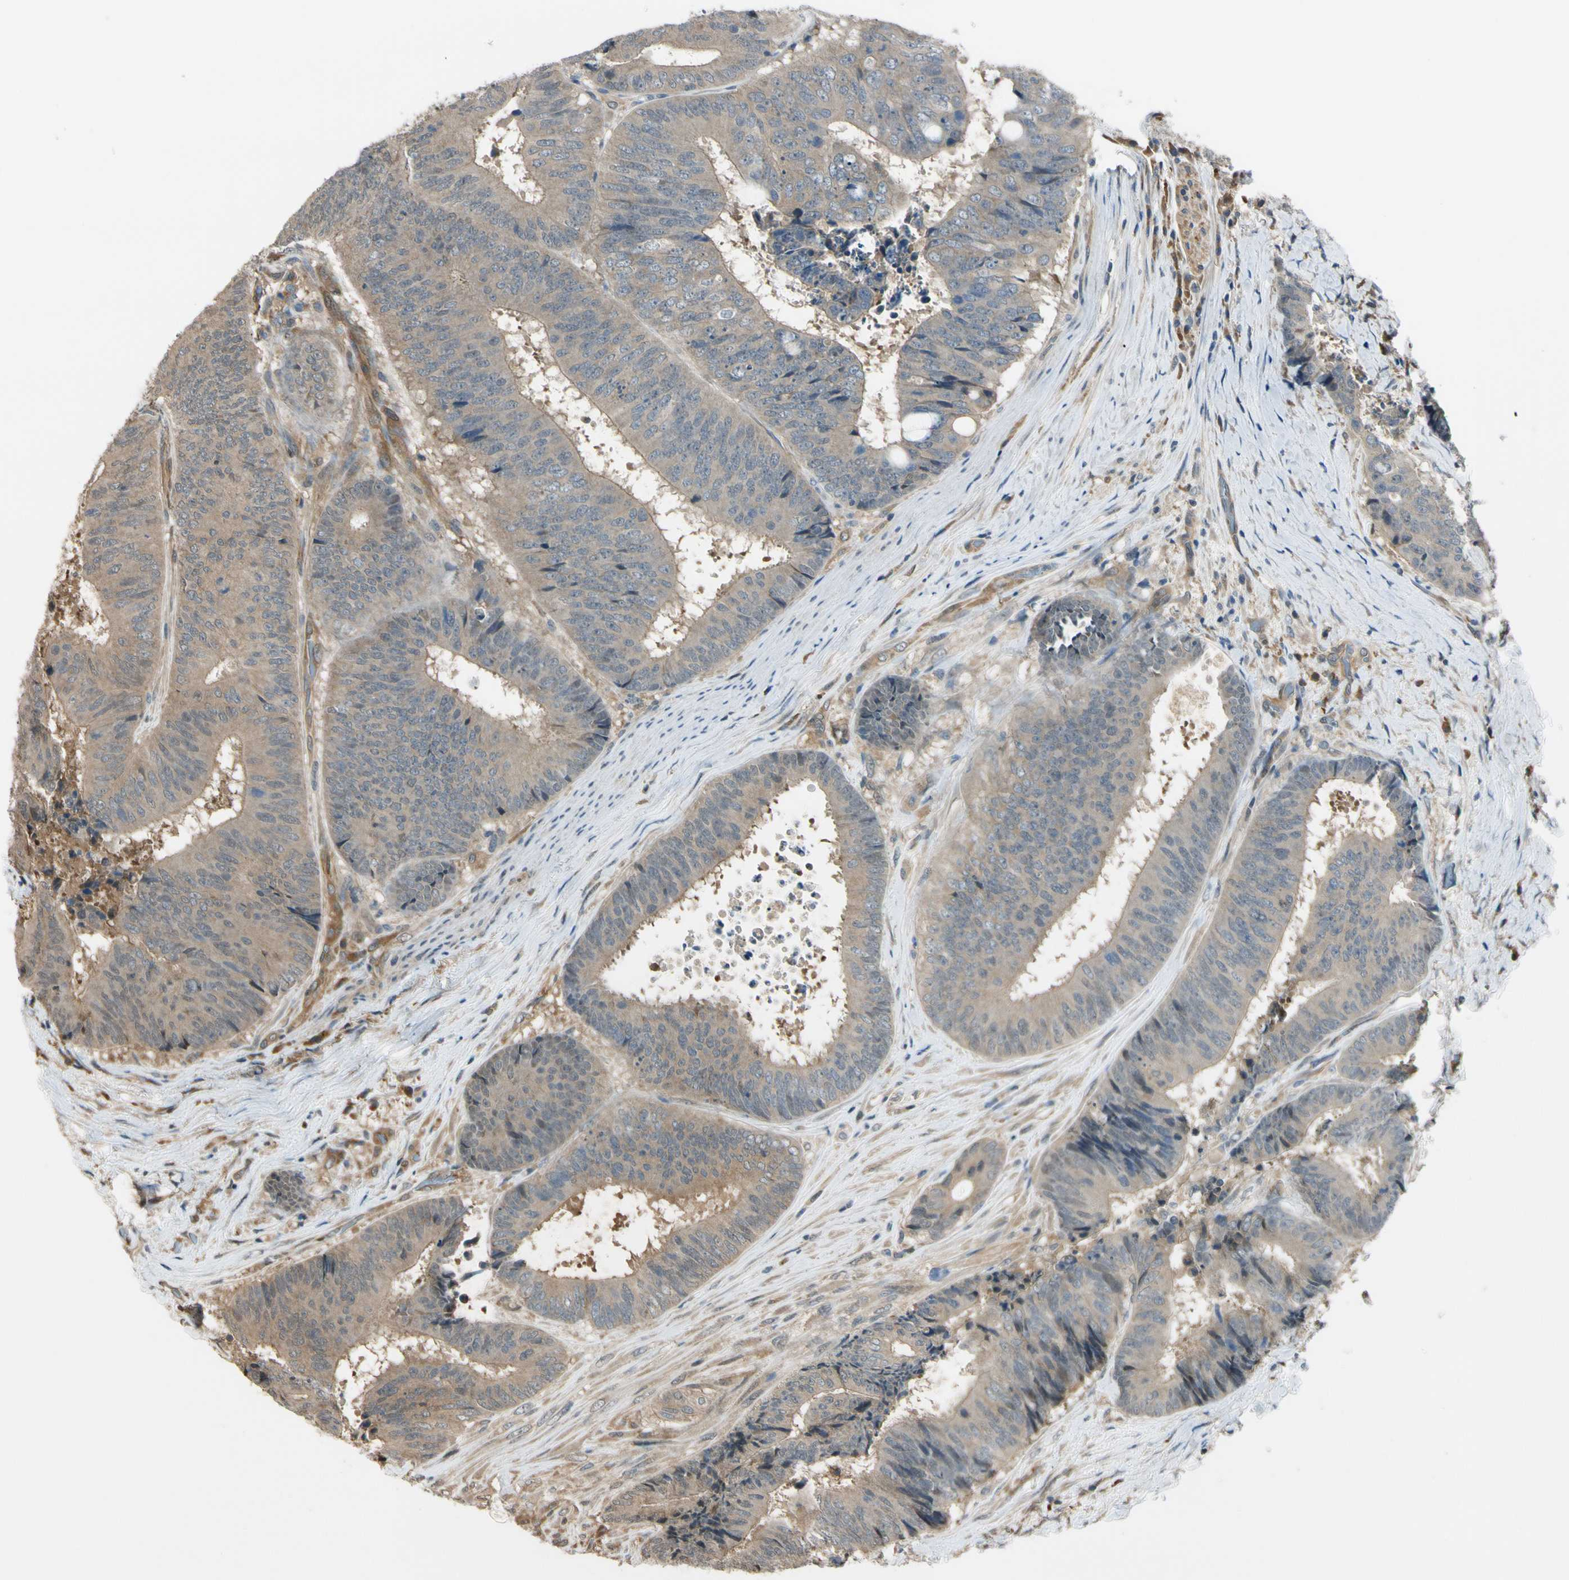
{"staining": {"intensity": "weak", "quantity": ">75%", "location": "cytoplasmic/membranous"}, "tissue": "colorectal cancer", "cell_type": "Tumor cells", "image_type": "cancer", "snomed": [{"axis": "morphology", "description": "Adenocarcinoma, NOS"}, {"axis": "topography", "description": "Rectum"}], "caption": "Immunohistochemical staining of human adenocarcinoma (colorectal) displays weak cytoplasmic/membranous protein staining in approximately >75% of tumor cells. The protein of interest is stained brown, and the nuclei are stained in blue (DAB IHC with brightfield microscopy, high magnification).", "gene": "RASGRF1", "patient": {"sex": "male", "age": 72}}